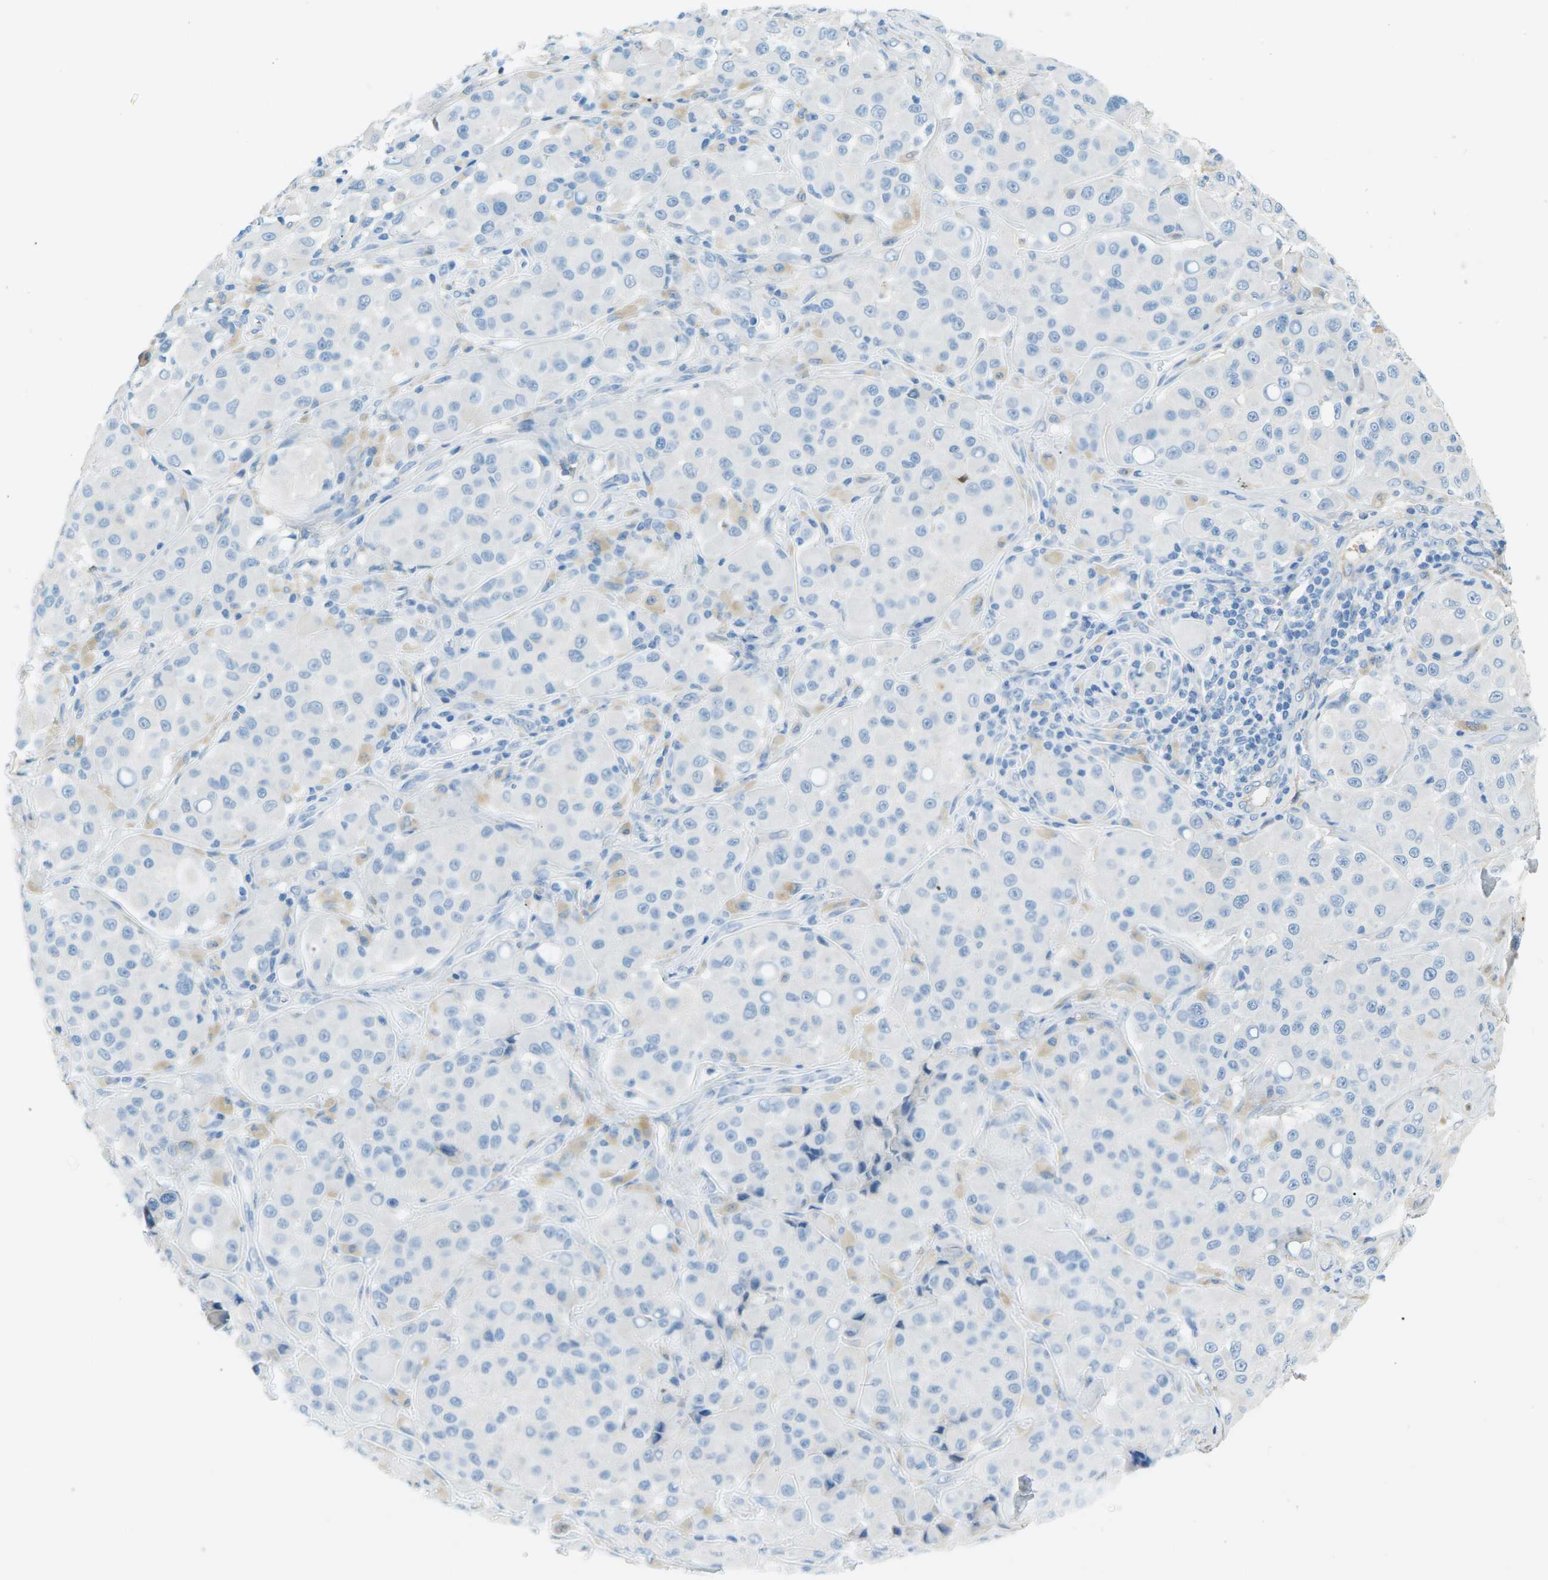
{"staining": {"intensity": "negative", "quantity": "none", "location": "none"}, "tissue": "melanoma", "cell_type": "Tumor cells", "image_type": "cancer", "snomed": [{"axis": "morphology", "description": "Malignant melanoma, NOS"}, {"axis": "topography", "description": "Skin"}], "caption": "Immunohistochemistry image of neoplastic tissue: malignant melanoma stained with DAB displays no significant protein staining in tumor cells.", "gene": "CFI", "patient": {"sex": "male", "age": 84}}